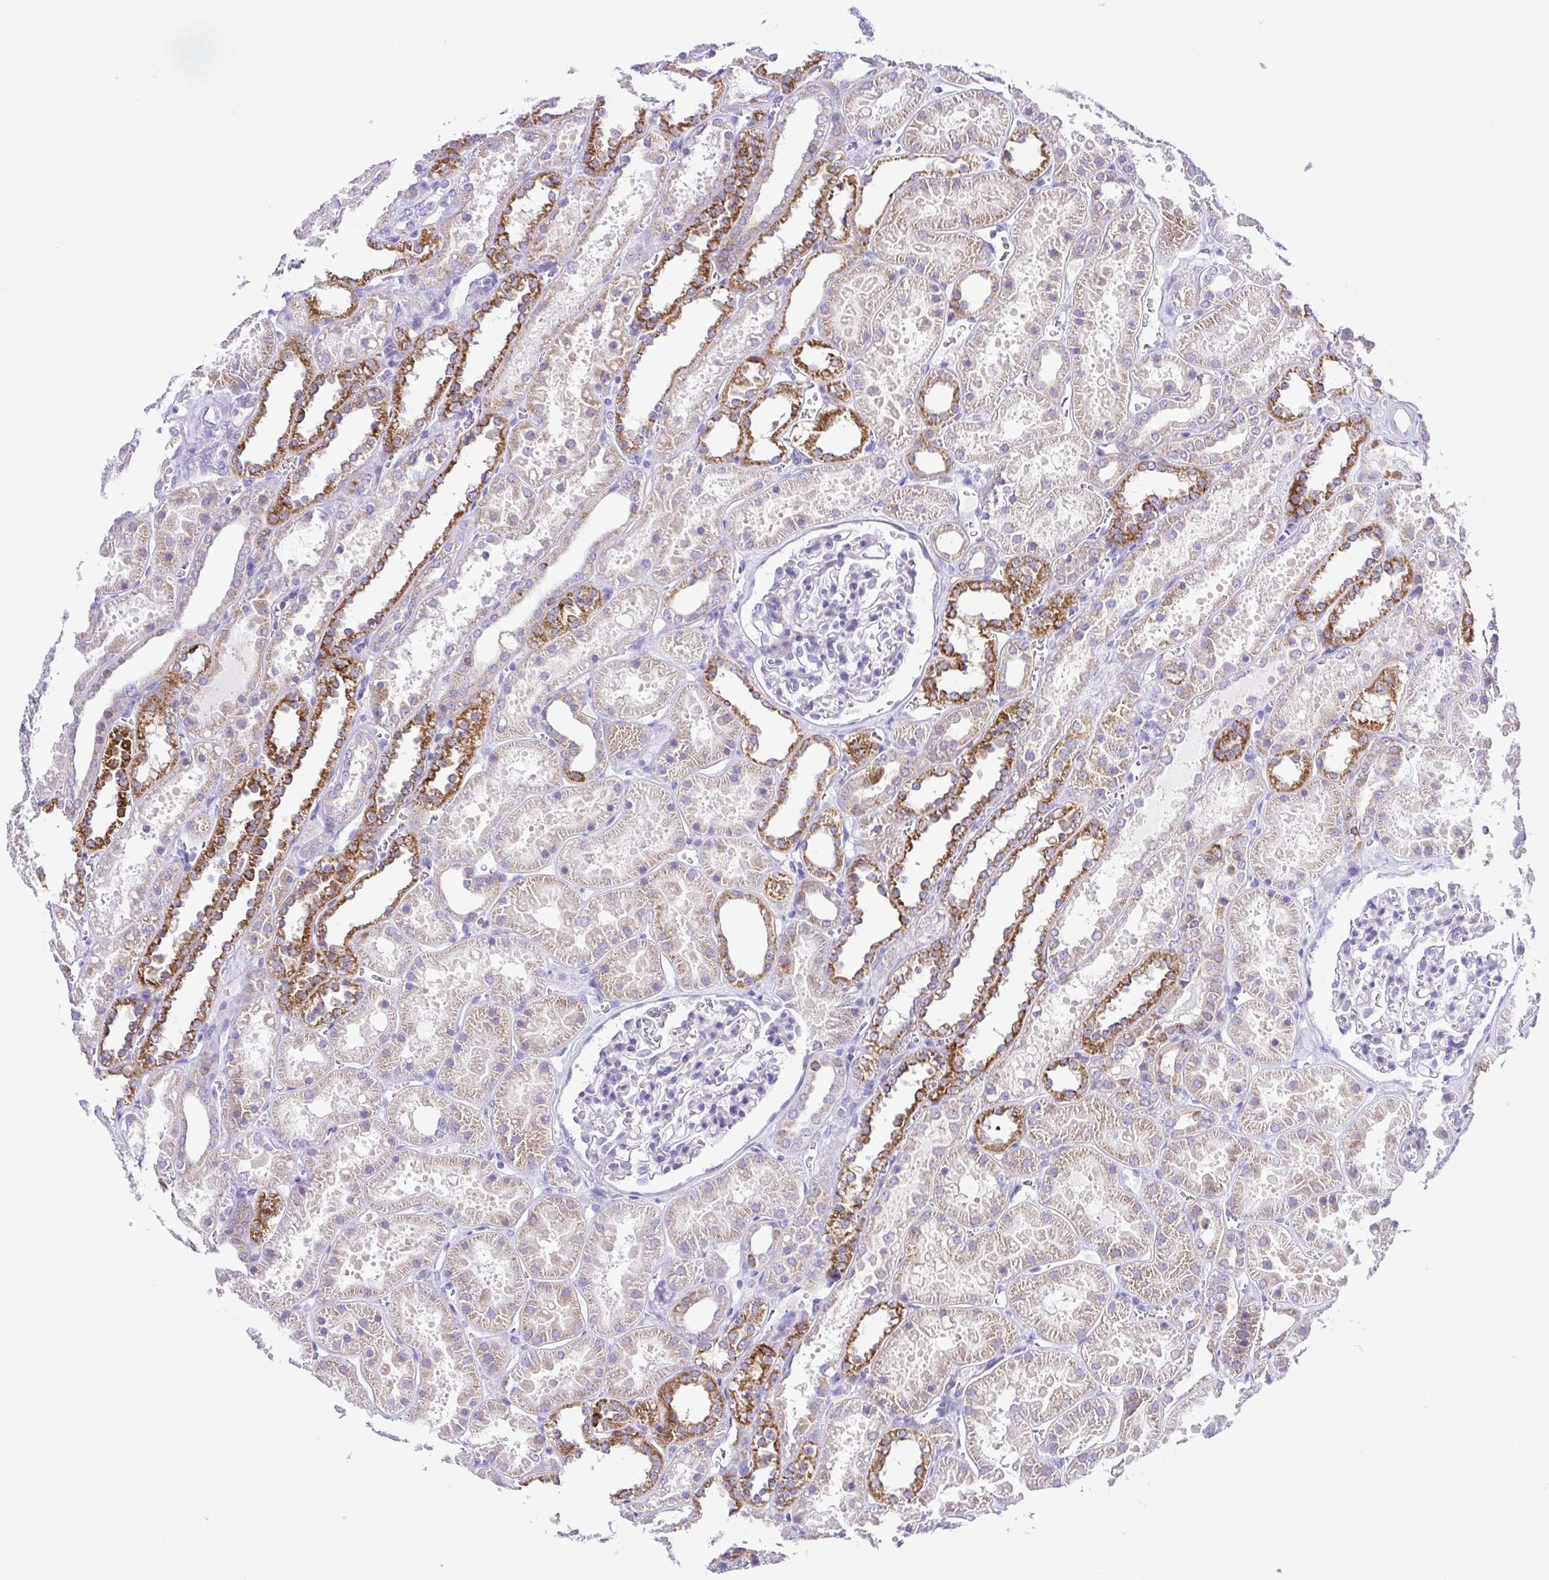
{"staining": {"intensity": "negative", "quantity": "none", "location": "none"}, "tissue": "kidney", "cell_type": "Cells in glomeruli", "image_type": "normal", "snomed": [{"axis": "morphology", "description": "Normal tissue, NOS"}, {"axis": "topography", "description": "Kidney"}], "caption": "Immunohistochemistry (IHC) of unremarkable kidney shows no staining in cells in glomeruli.", "gene": "SYT1", "patient": {"sex": "female", "age": 41}}